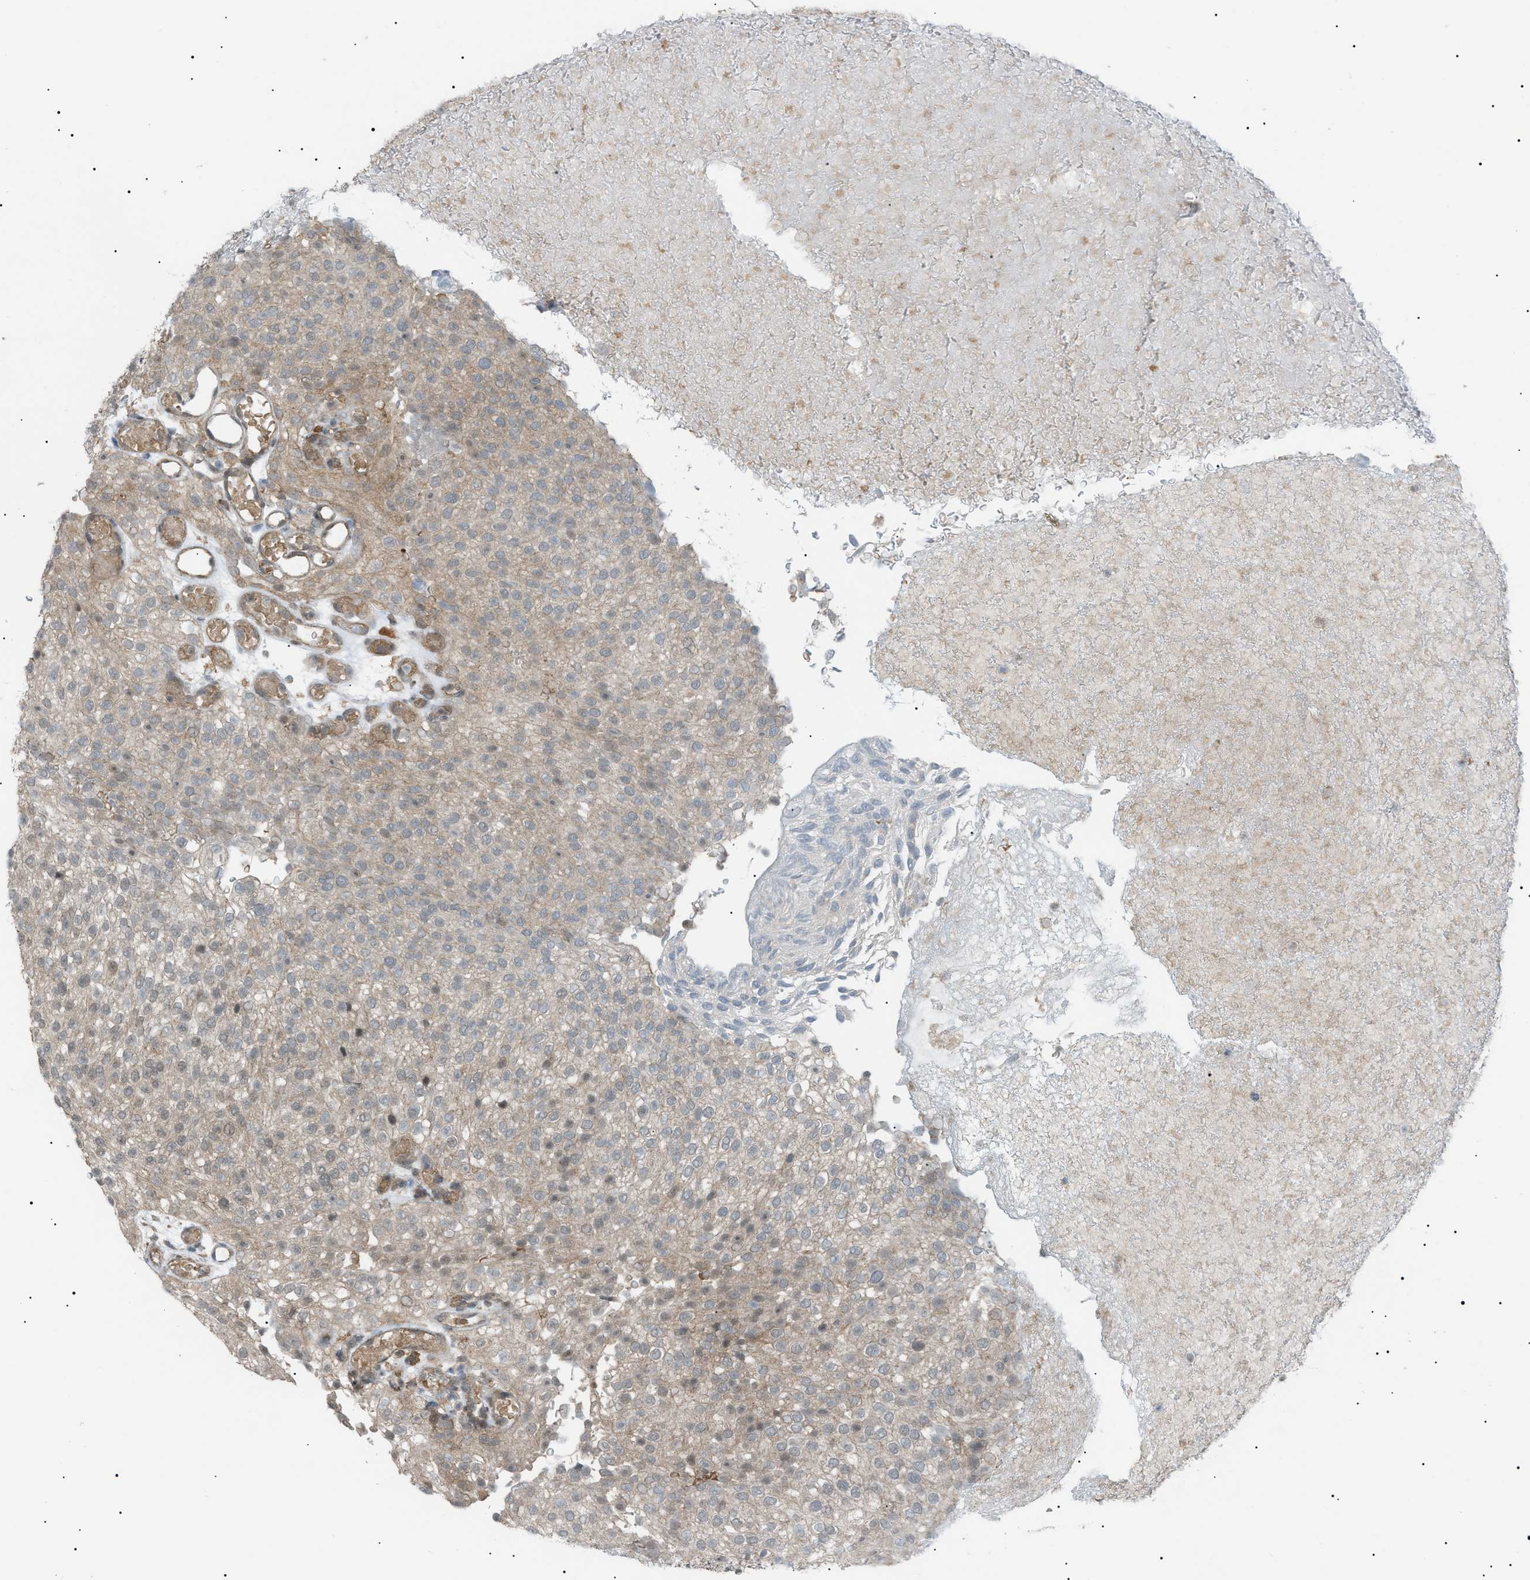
{"staining": {"intensity": "weak", "quantity": ">75%", "location": "cytoplasmic/membranous"}, "tissue": "urothelial cancer", "cell_type": "Tumor cells", "image_type": "cancer", "snomed": [{"axis": "morphology", "description": "Urothelial carcinoma, Low grade"}, {"axis": "topography", "description": "Urinary bladder"}], "caption": "Immunohistochemical staining of urothelial cancer displays low levels of weak cytoplasmic/membranous protein positivity in about >75% of tumor cells. (DAB IHC, brown staining for protein, blue staining for nuclei).", "gene": "LPIN2", "patient": {"sex": "male", "age": 78}}